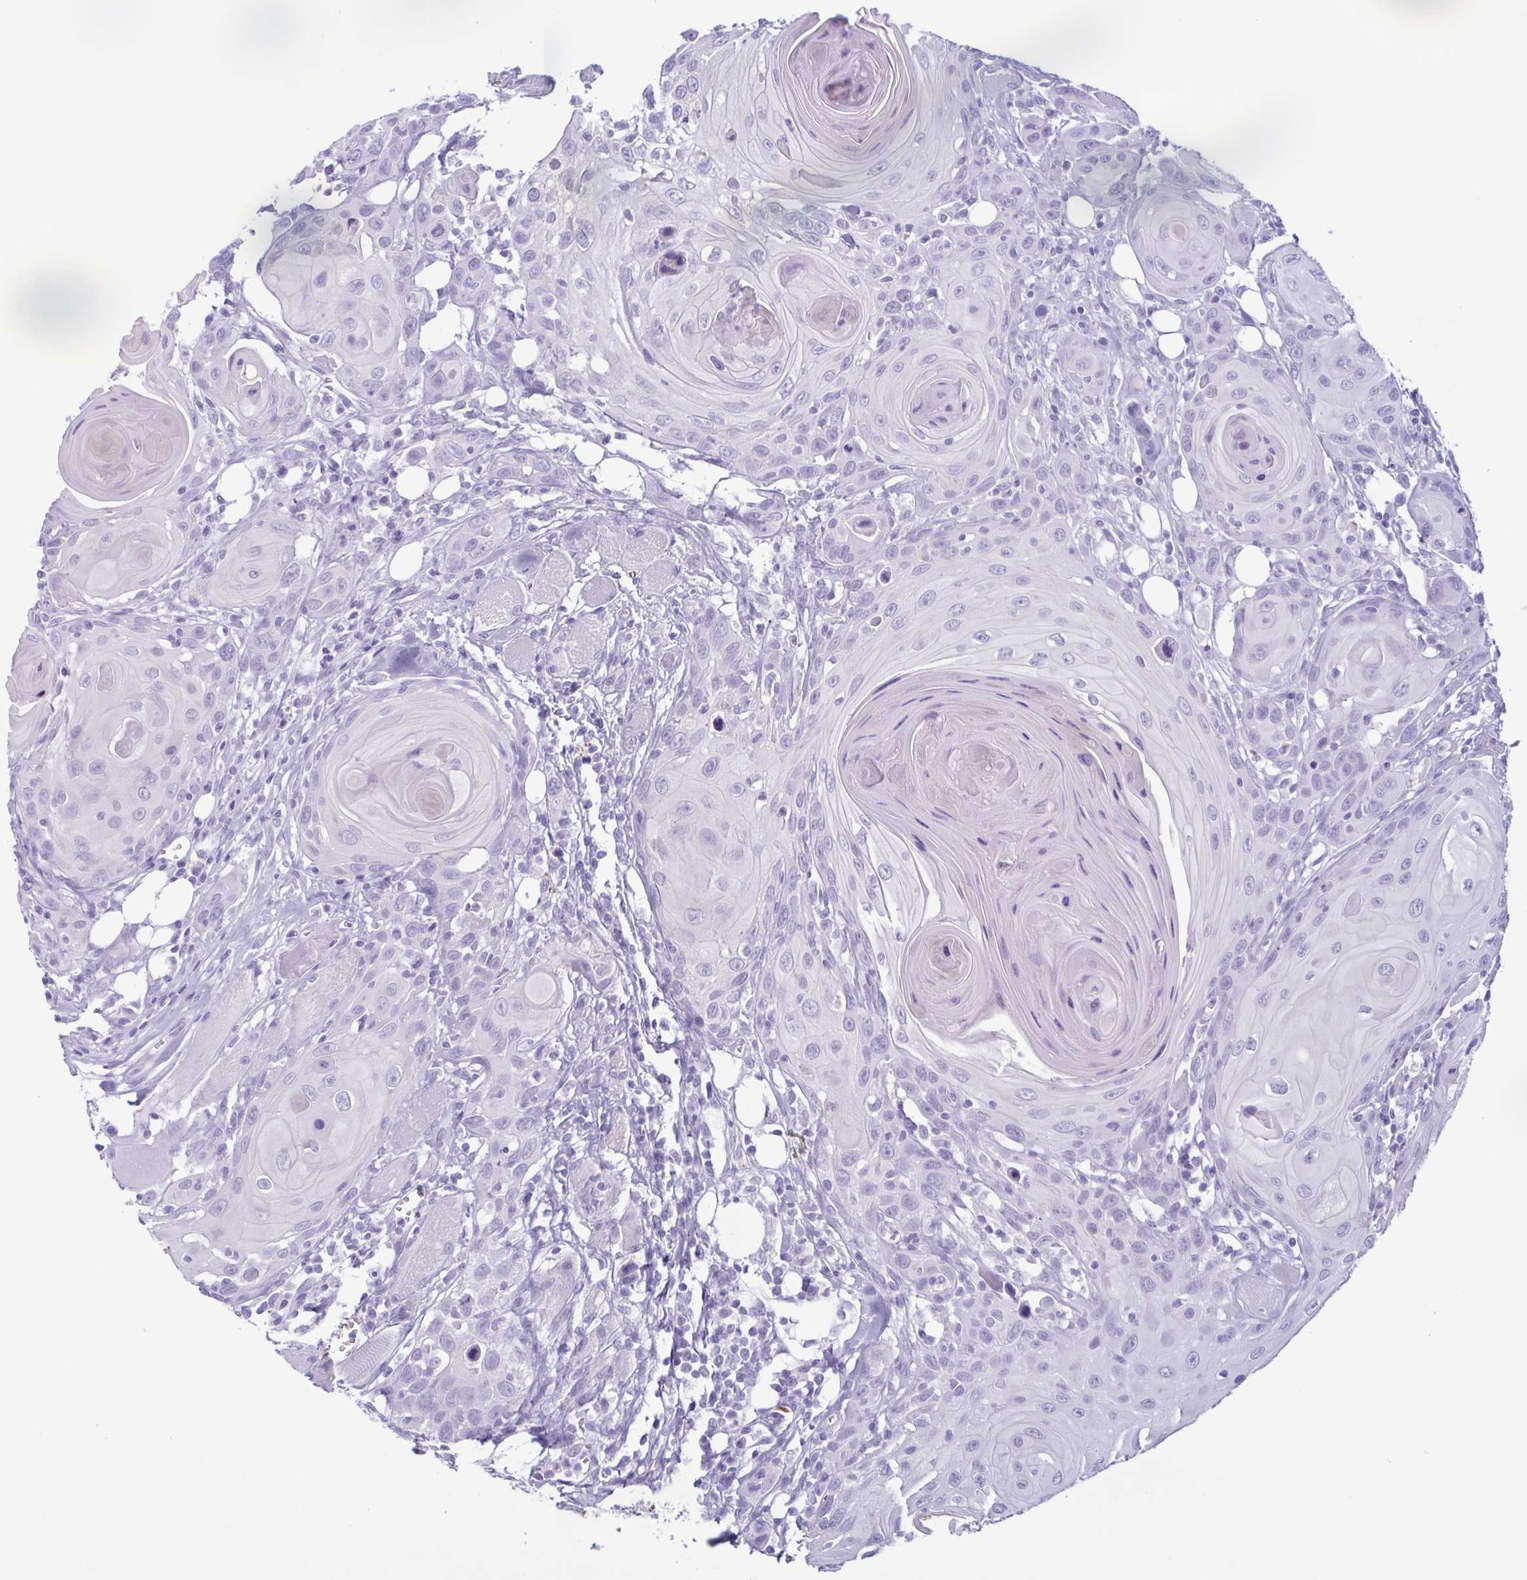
{"staining": {"intensity": "negative", "quantity": "none", "location": "none"}, "tissue": "head and neck cancer", "cell_type": "Tumor cells", "image_type": "cancer", "snomed": [{"axis": "morphology", "description": "Squamous cell carcinoma, NOS"}, {"axis": "topography", "description": "Head-Neck"}], "caption": "High power microscopy histopathology image of an immunohistochemistry micrograph of head and neck cancer, revealing no significant expression in tumor cells. (IHC, brightfield microscopy, high magnification).", "gene": "LTF", "patient": {"sex": "female", "age": 80}}